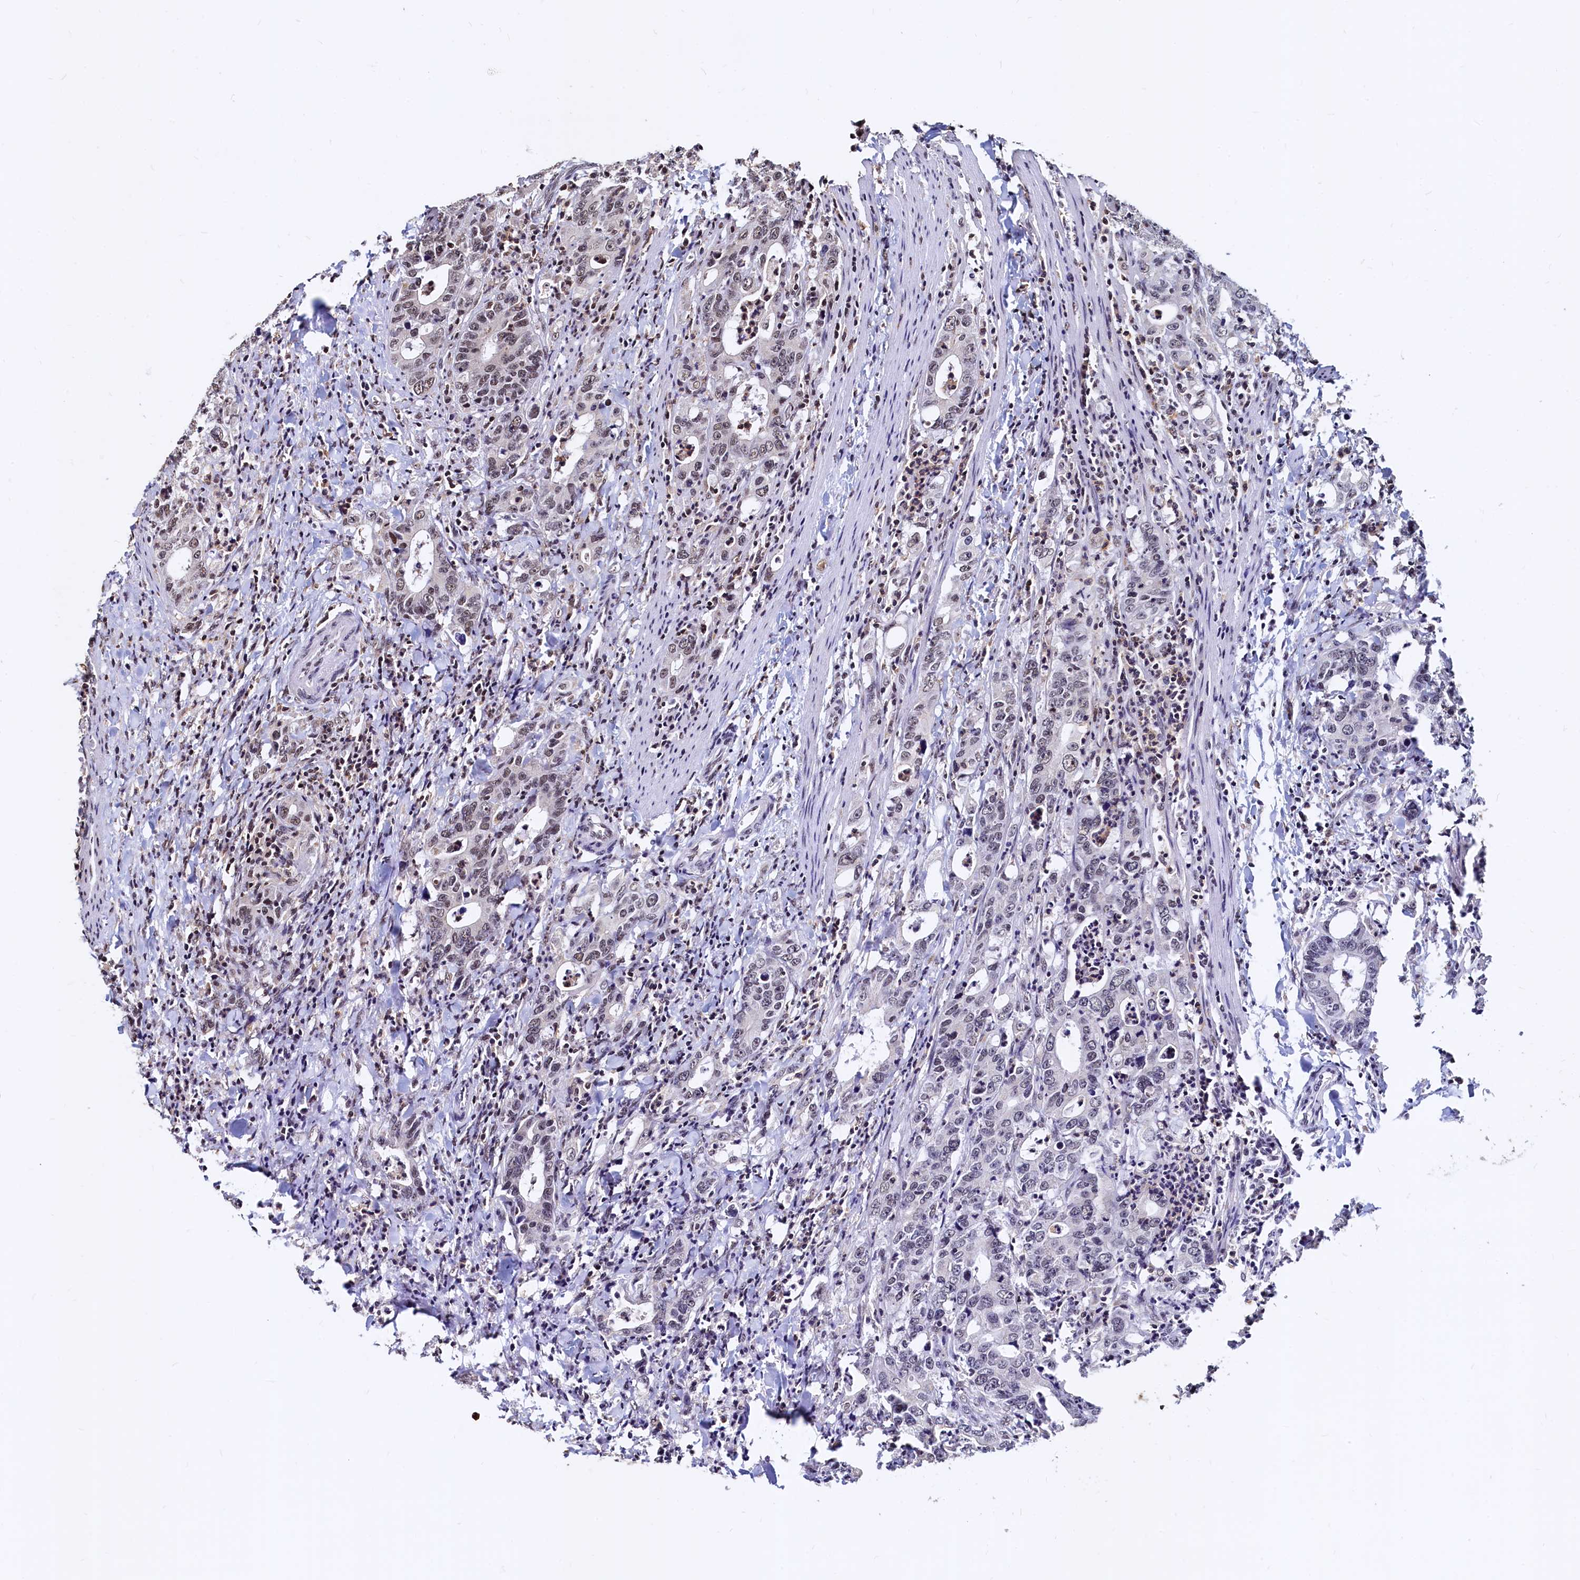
{"staining": {"intensity": "moderate", "quantity": "25%-75%", "location": "nuclear"}, "tissue": "colorectal cancer", "cell_type": "Tumor cells", "image_type": "cancer", "snomed": [{"axis": "morphology", "description": "Adenocarcinoma, NOS"}, {"axis": "topography", "description": "Colon"}], "caption": "Protein expression analysis of colorectal cancer displays moderate nuclear staining in about 25%-75% of tumor cells.", "gene": "RSRC2", "patient": {"sex": "female", "age": 75}}